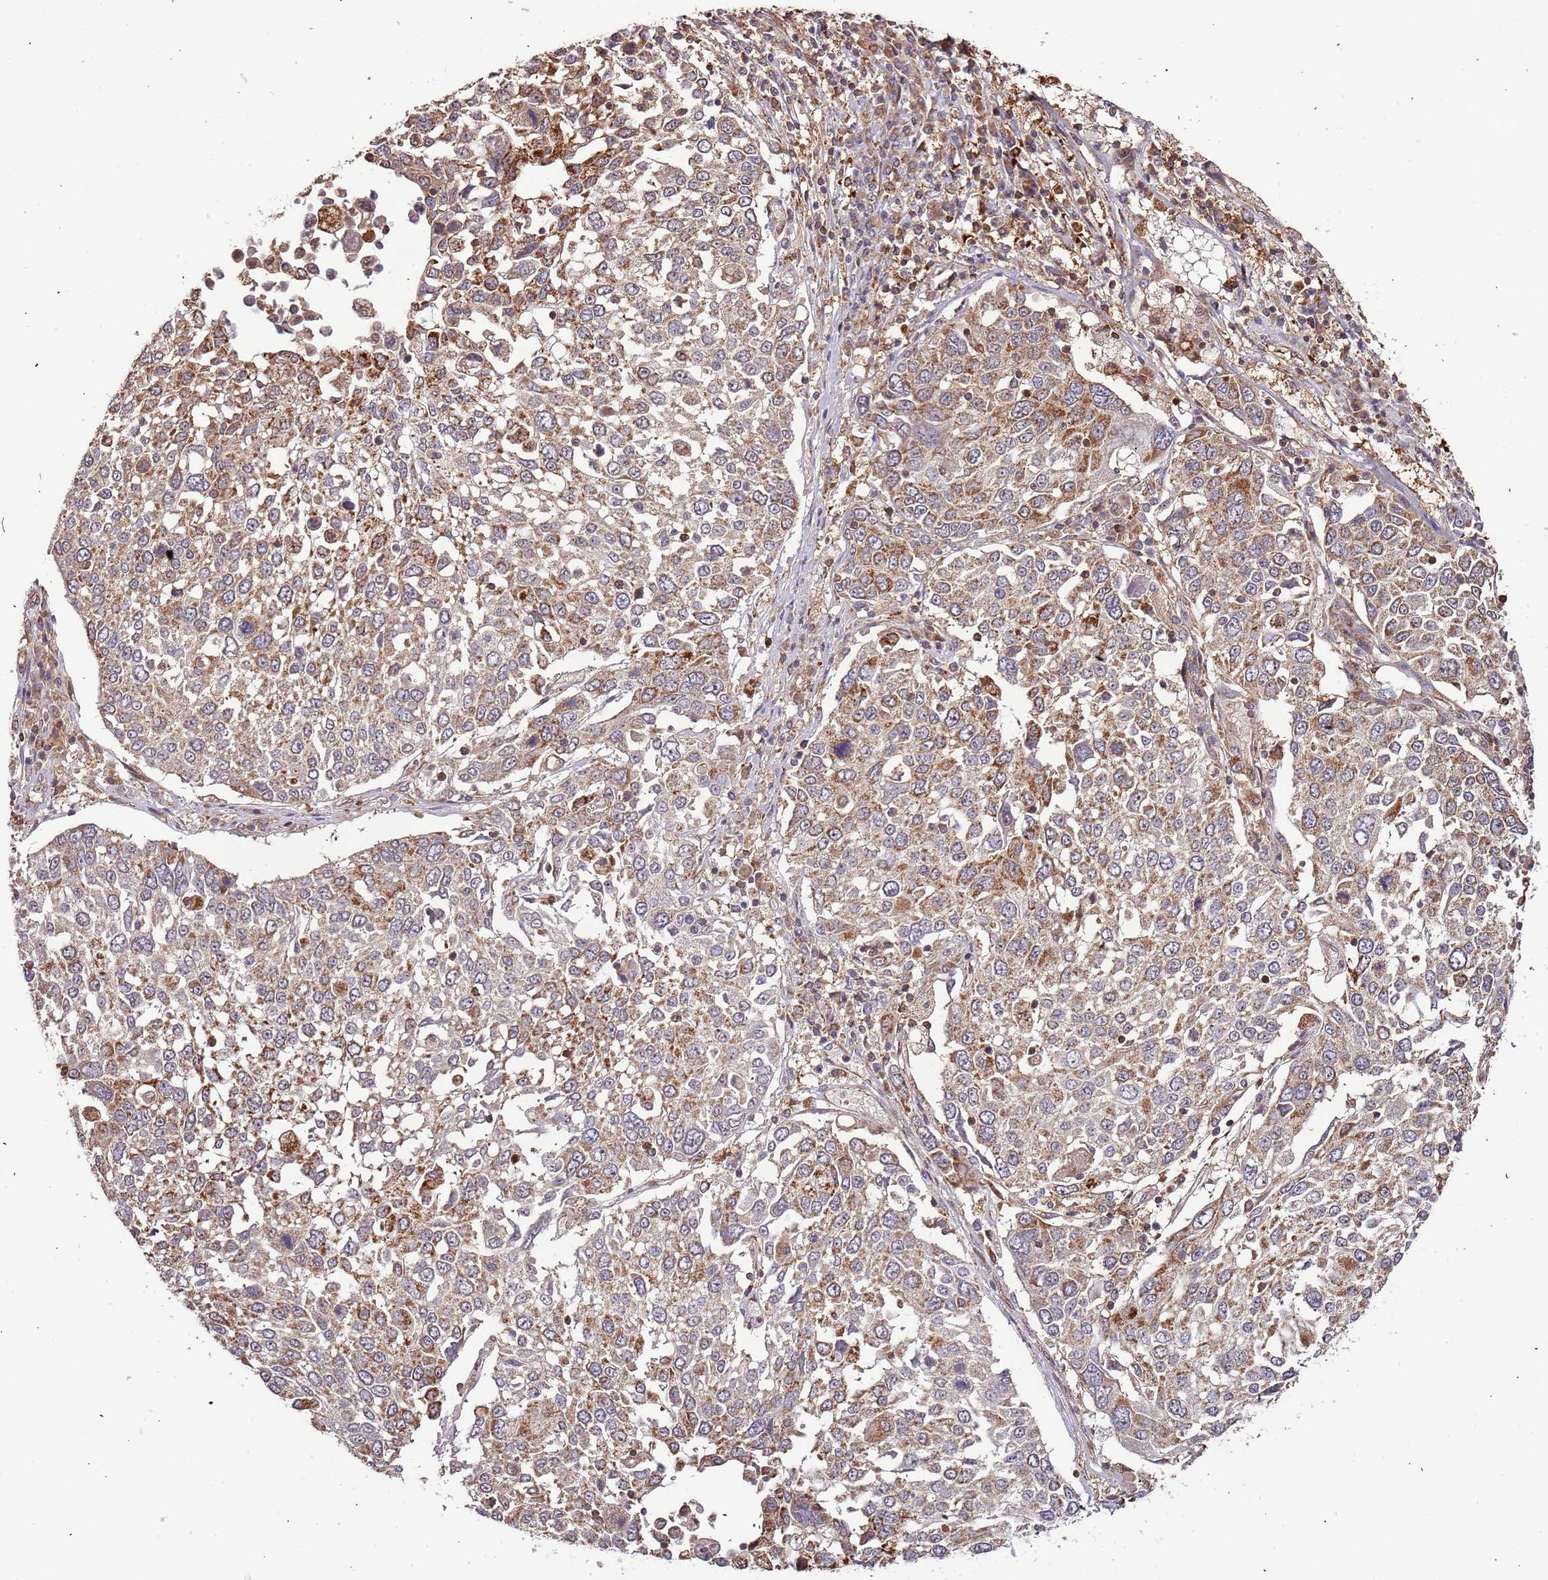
{"staining": {"intensity": "moderate", "quantity": ">75%", "location": "cytoplasmic/membranous,nuclear"}, "tissue": "lung cancer", "cell_type": "Tumor cells", "image_type": "cancer", "snomed": [{"axis": "morphology", "description": "Squamous cell carcinoma, NOS"}, {"axis": "topography", "description": "Lung"}], "caption": "This image demonstrates lung cancer stained with IHC to label a protein in brown. The cytoplasmic/membranous and nuclear of tumor cells show moderate positivity for the protein. Nuclei are counter-stained blue.", "gene": "IL17RD", "patient": {"sex": "male", "age": 65}}